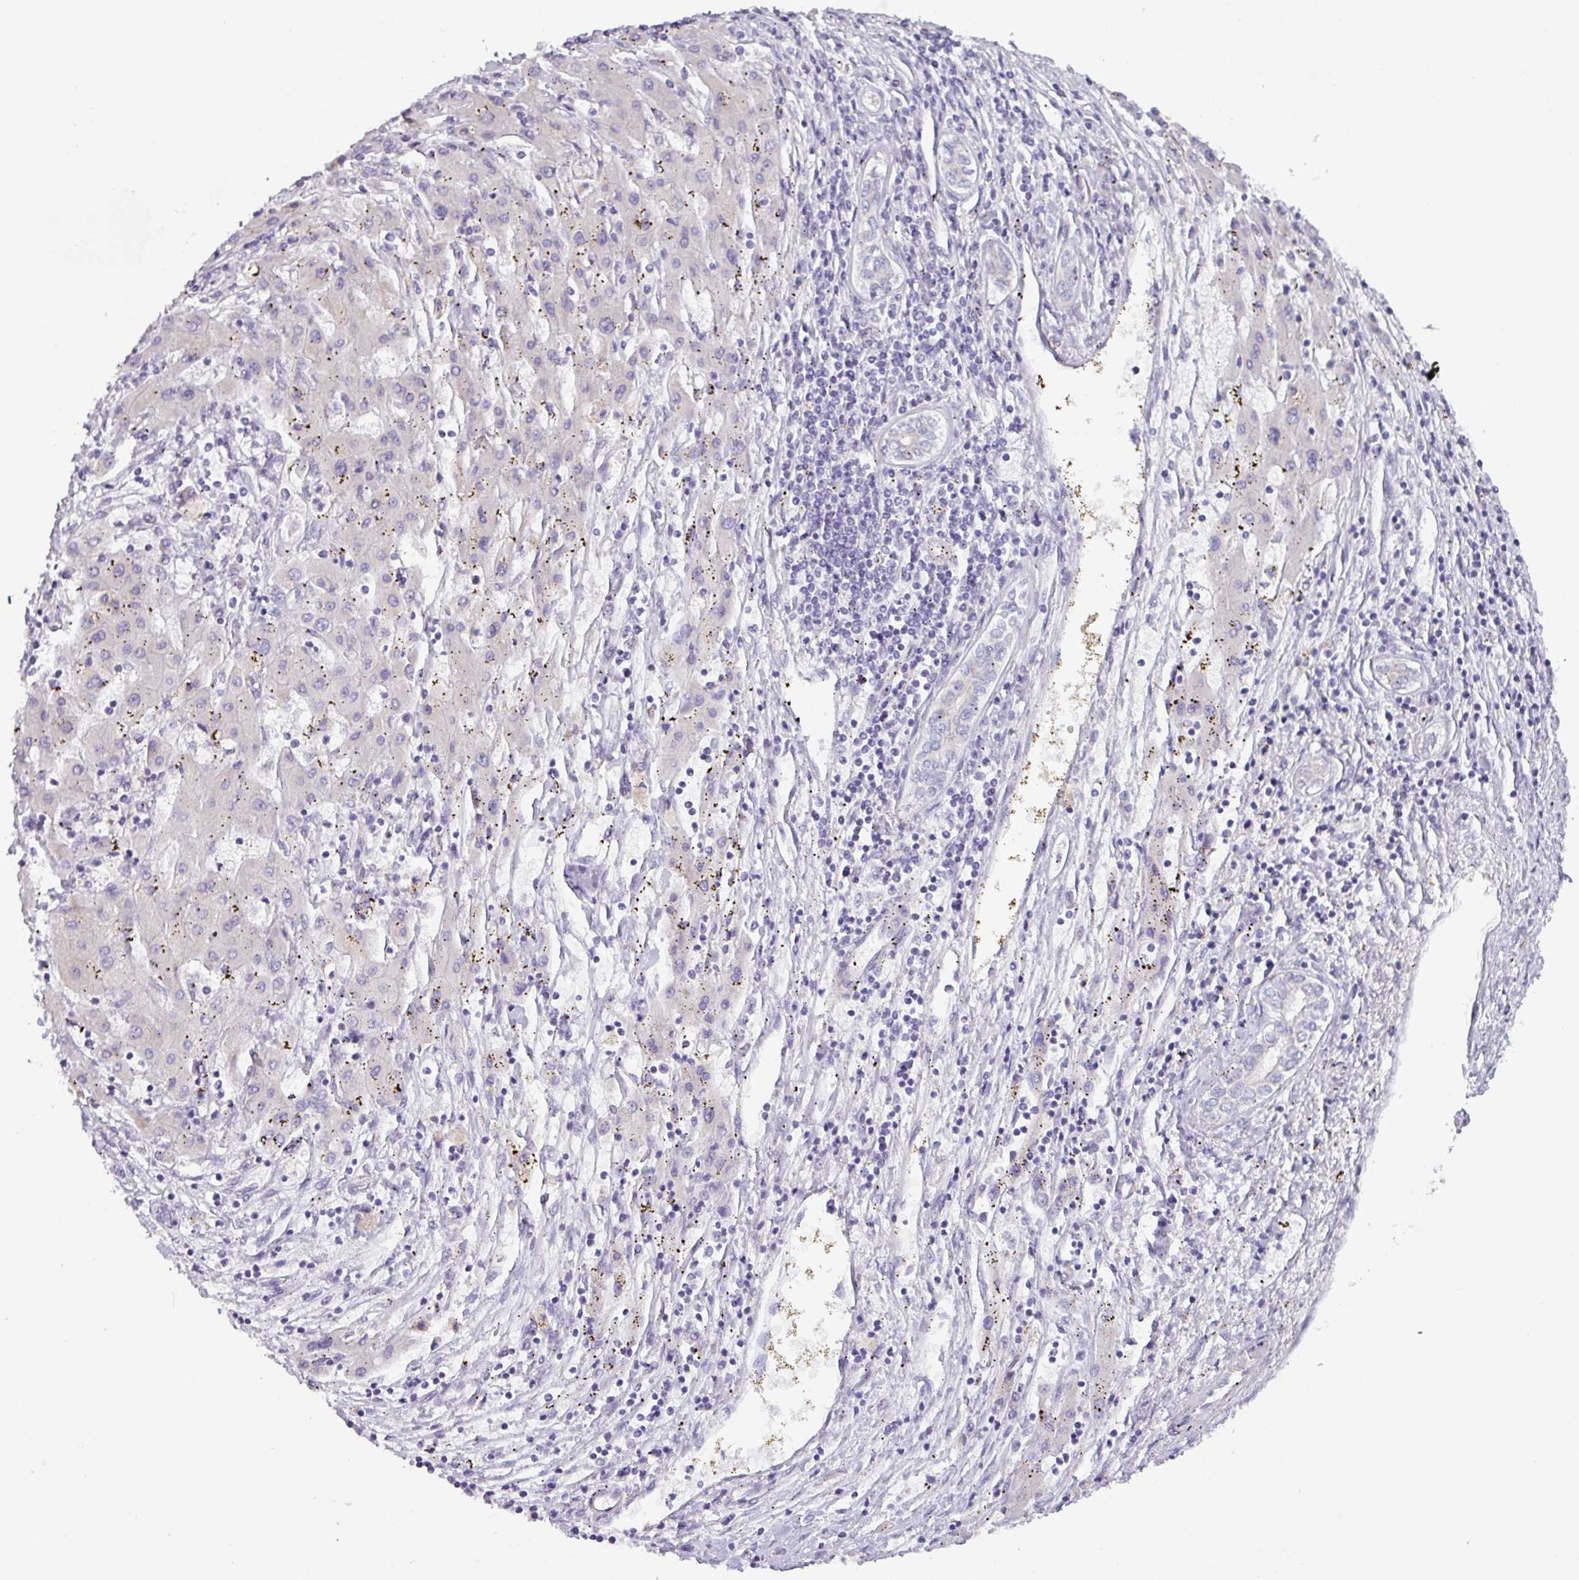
{"staining": {"intensity": "negative", "quantity": "none", "location": "none"}, "tissue": "liver cancer", "cell_type": "Tumor cells", "image_type": "cancer", "snomed": [{"axis": "morphology", "description": "Carcinoma, Hepatocellular, NOS"}, {"axis": "topography", "description": "Liver"}], "caption": "The immunohistochemistry (IHC) photomicrograph has no significant staining in tumor cells of liver hepatocellular carcinoma tissue. (Stains: DAB (3,3'-diaminobenzidine) immunohistochemistry with hematoxylin counter stain, Microscopy: brightfield microscopy at high magnification).", "gene": "RGS16", "patient": {"sex": "male", "age": 72}}